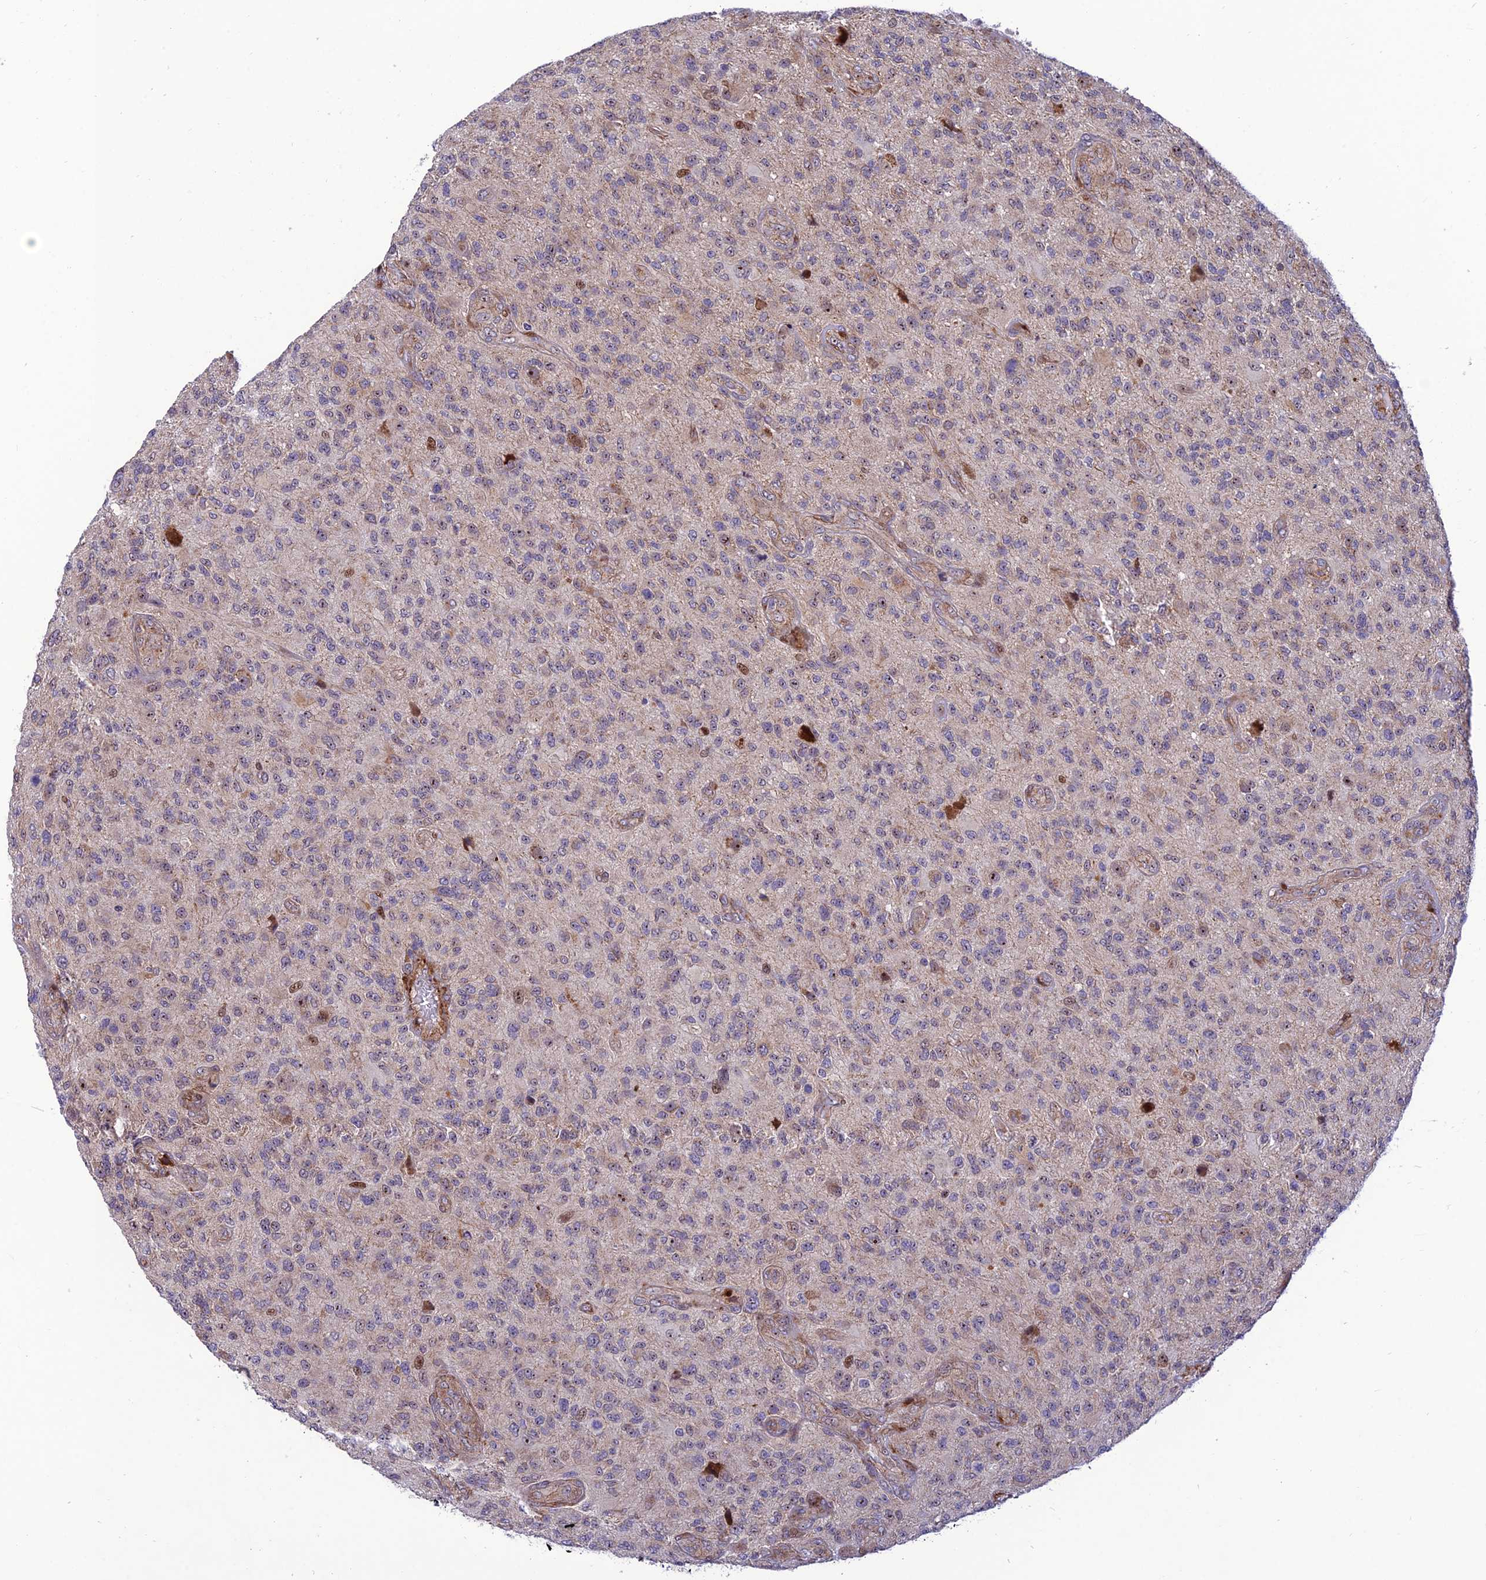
{"staining": {"intensity": "negative", "quantity": "none", "location": "none"}, "tissue": "glioma", "cell_type": "Tumor cells", "image_type": "cancer", "snomed": [{"axis": "morphology", "description": "Glioma, malignant, High grade"}, {"axis": "topography", "description": "Brain"}], "caption": "Image shows no protein positivity in tumor cells of malignant glioma (high-grade) tissue.", "gene": "KBTBD7", "patient": {"sex": "male", "age": 47}}